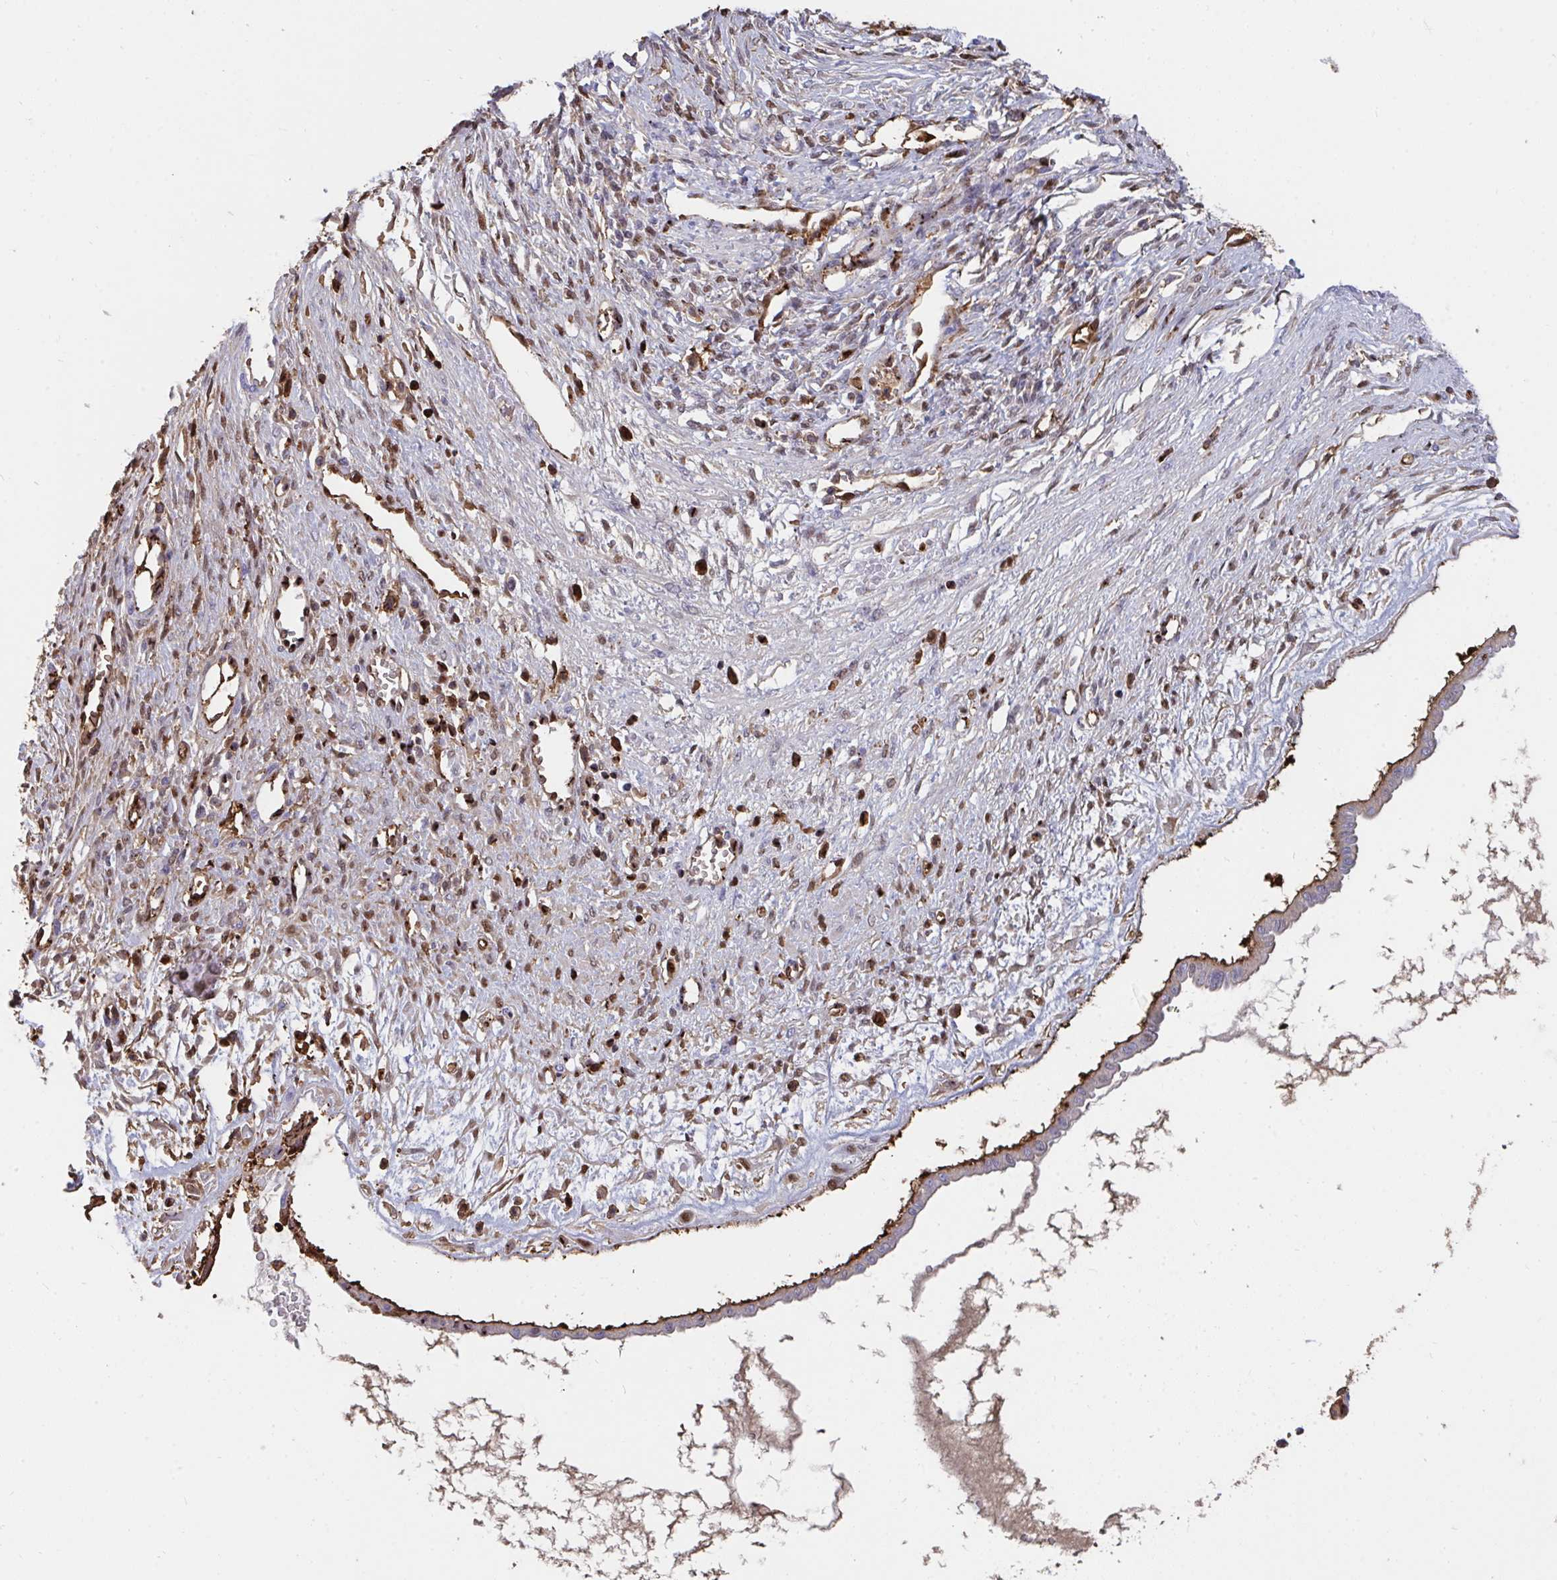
{"staining": {"intensity": "moderate", "quantity": "25%-75%", "location": "cytoplasmic/membranous"}, "tissue": "ovarian cancer", "cell_type": "Tumor cells", "image_type": "cancer", "snomed": [{"axis": "morphology", "description": "Cystadenocarcinoma, mucinous, NOS"}, {"axis": "topography", "description": "Ovary"}], "caption": "Ovarian cancer (mucinous cystadenocarcinoma) tissue shows moderate cytoplasmic/membranous expression in approximately 25%-75% of tumor cells, visualized by immunohistochemistry.", "gene": "CFL1", "patient": {"sex": "female", "age": 73}}